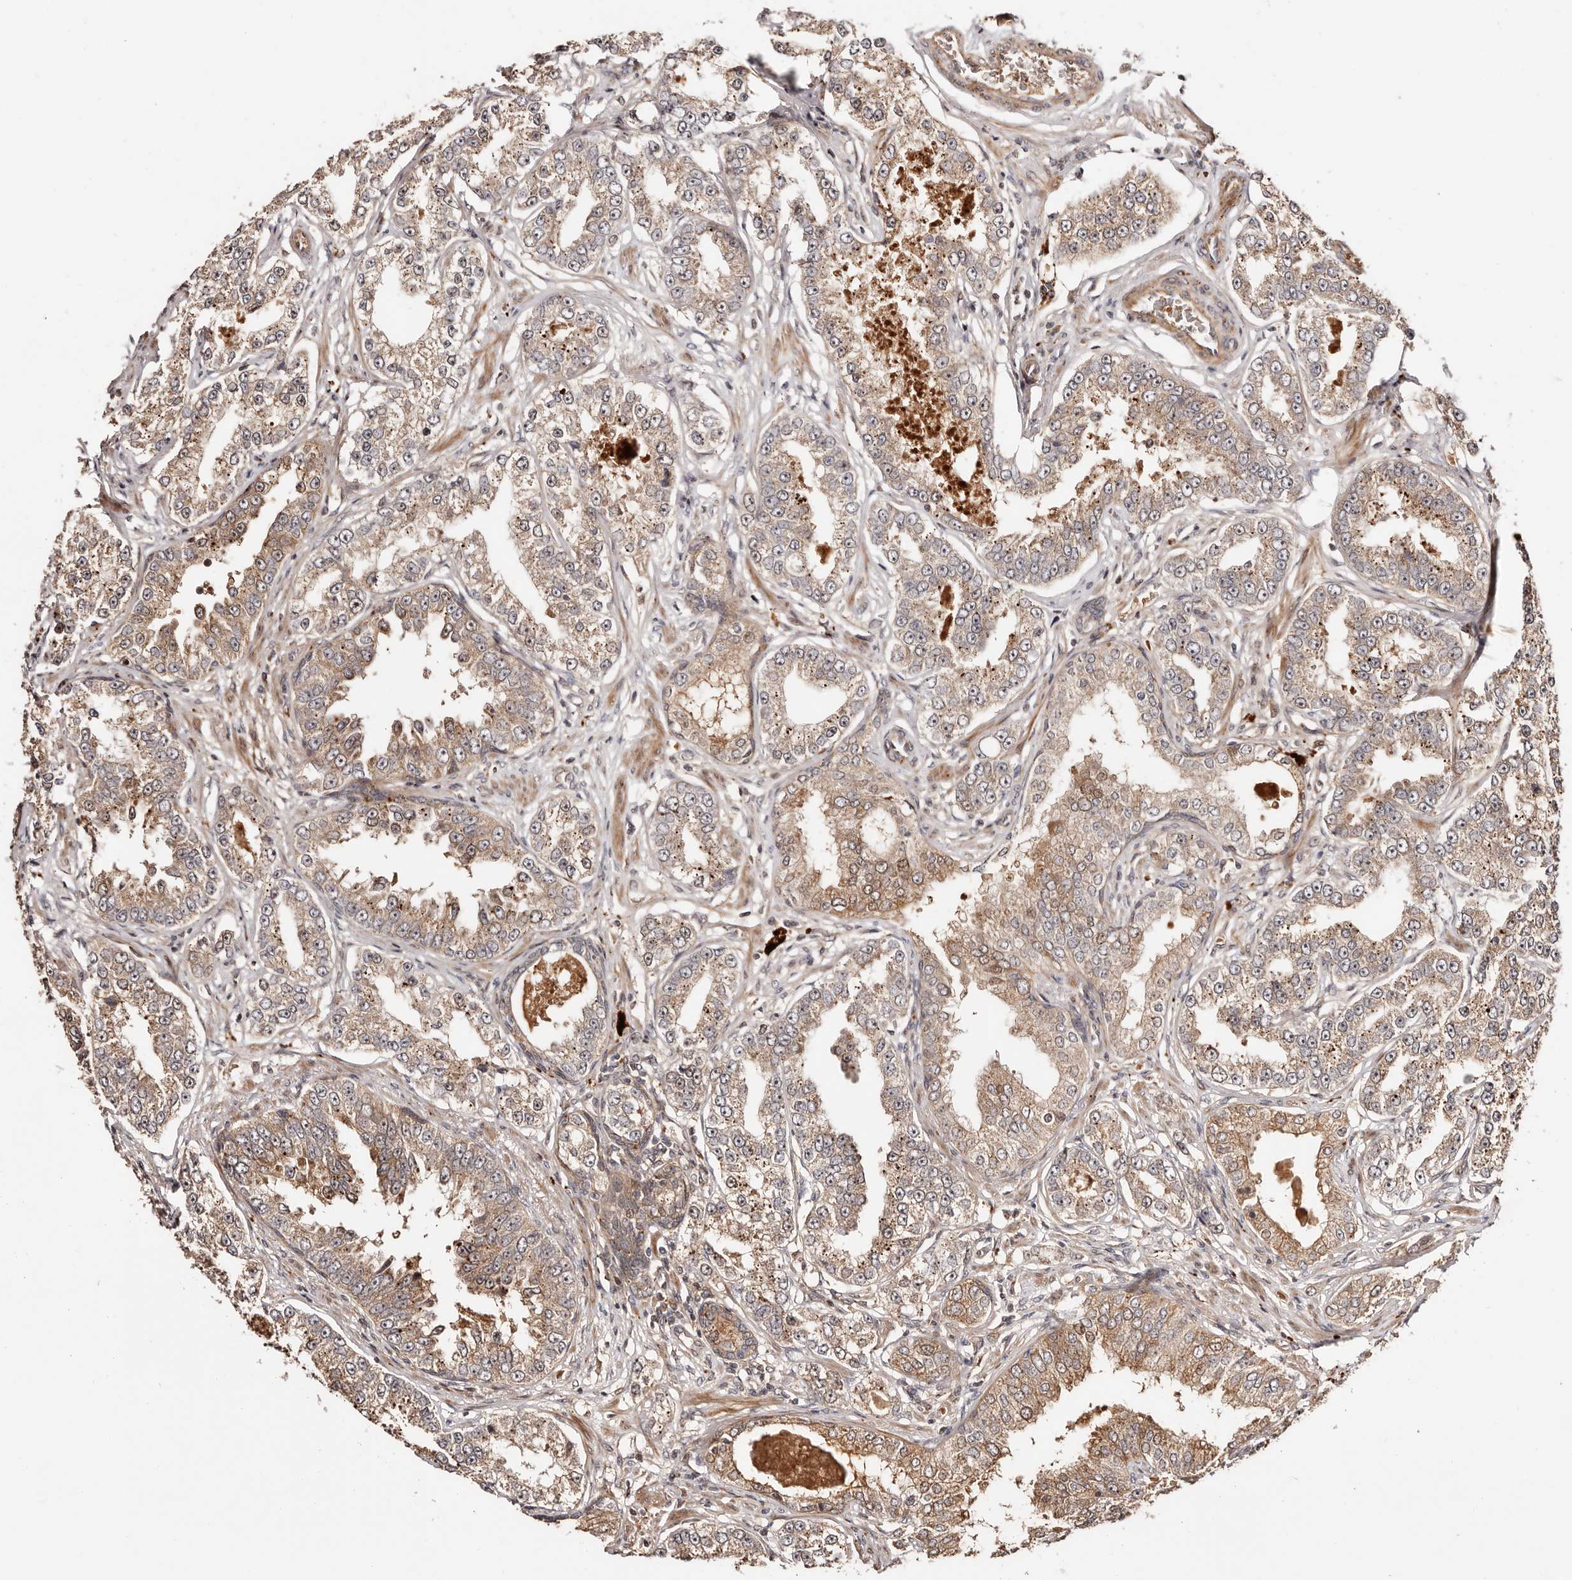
{"staining": {"intensity": "moderate", "quantity": "25%-75%", "location": "cytoplasmic/membranous"}, "tissue": "prostate cancer", "cell_type": "Tumor cells", "image_type": "cancer", "snomed": [{"axis": "morphology", "description": "Normal tissue, NOS"}, {"axis": "morphology", "description": "Adenocarcinoma, High grade"}, {"axis": "topography", "description": "Prostate"}], "caption": "Tumor cells exhibit medium levels of moderate cytoplasmic/membranous staining in approximately 25%-75% of cells in human prostate high-grade adenocarcinoma.", "gene": "PTPN22", "patient": {"sex": "male", "age": 83}}